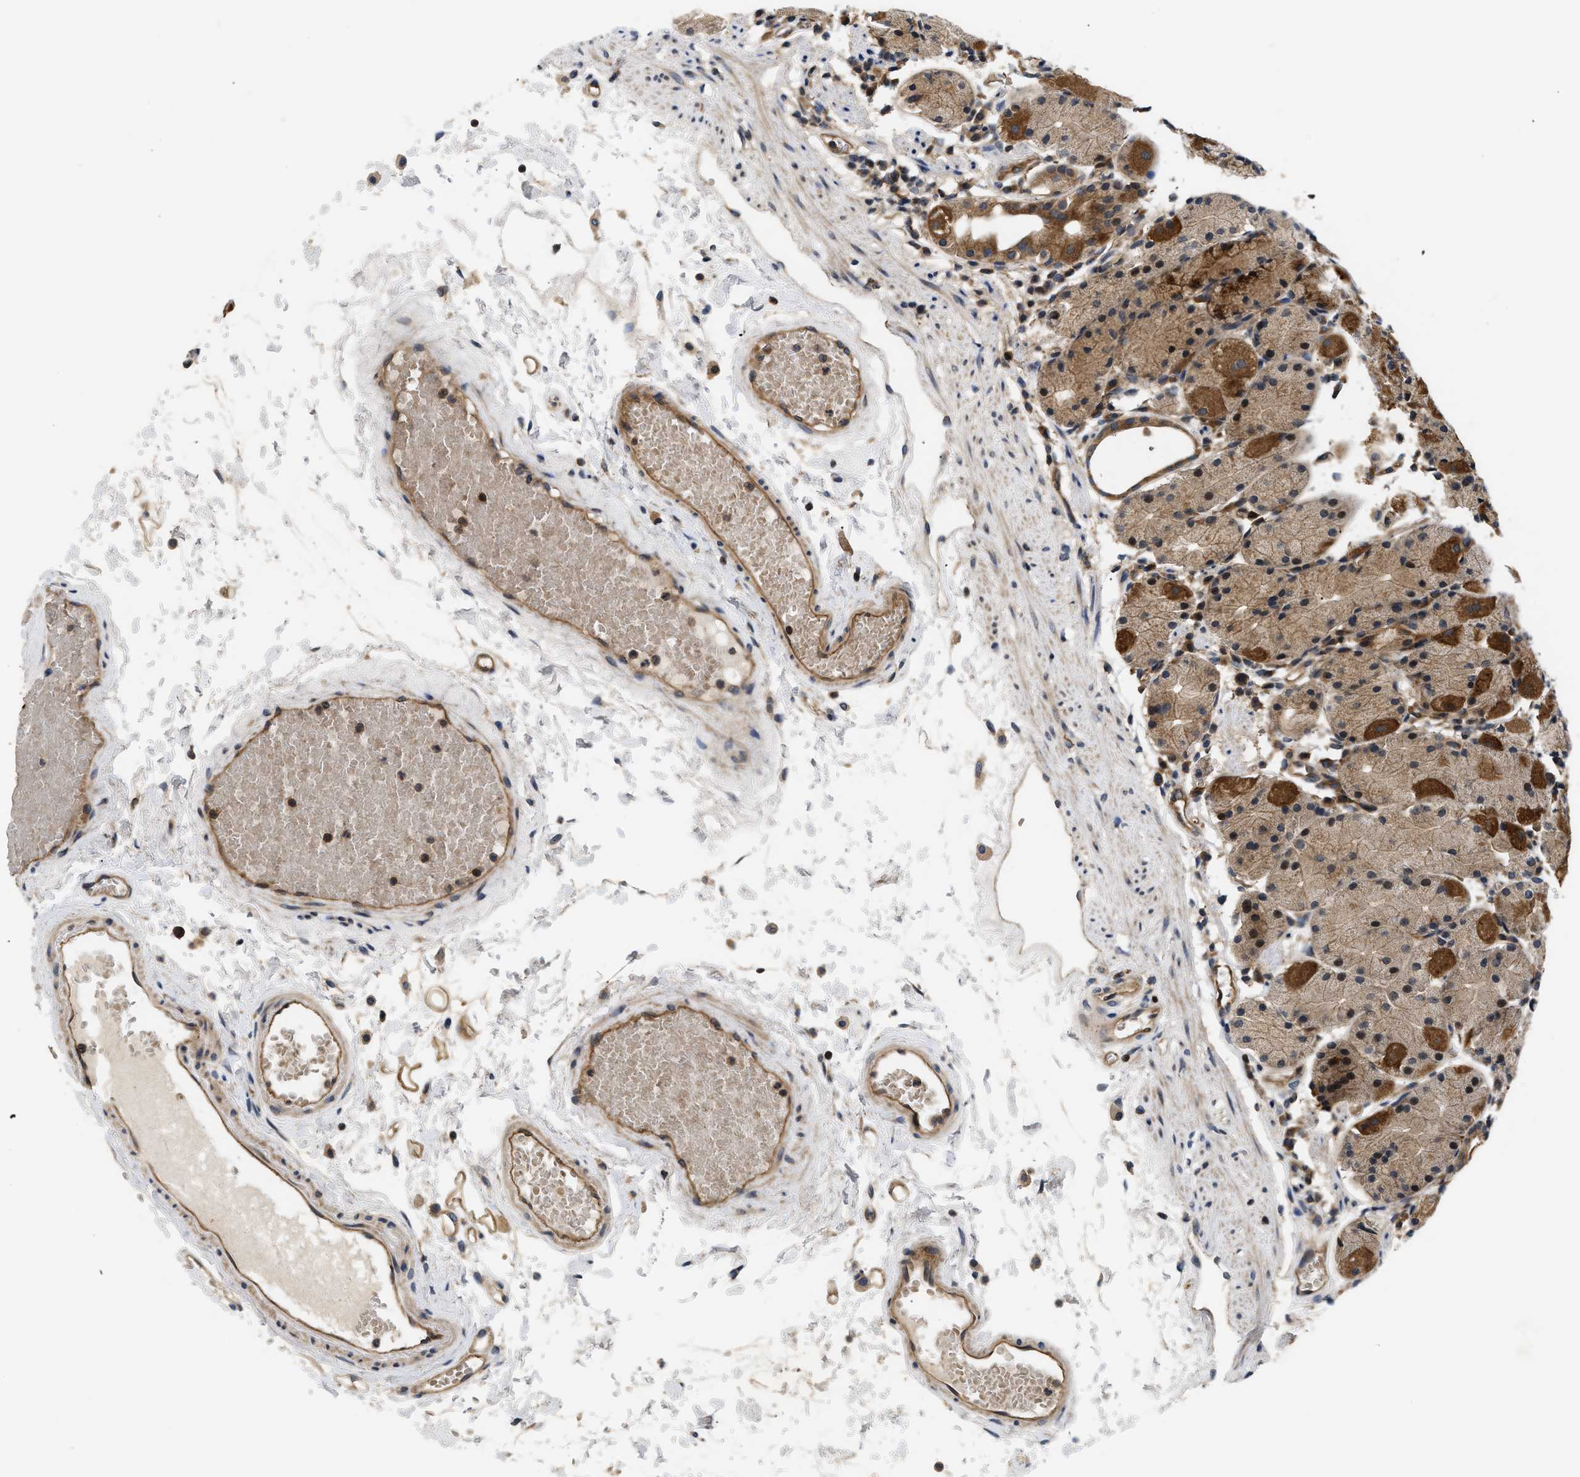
{"staining": {"intensity": "strong", "quantity": ">75%", "location": "cytoplasmic/membranous"}, "tissue": "stomach", "cell_type": "Glandular cells", "image_type": "normal", "snomed": [{"axis": "morphology", "description": "Normal tissue, NOS"}, {"axis": "topography", "description": "Stomach"}, {"axis": "topography", "description": "Stomach, lower"}], "caption": "Approximately >75% of glandular cells in benign stomach demonstrate strong cytoplasmic/membranous protein positivity as visualized by brown immunohistochemical staining.", "gene": "HMGCR", "patient": {"sex": "female", "age": 75}}